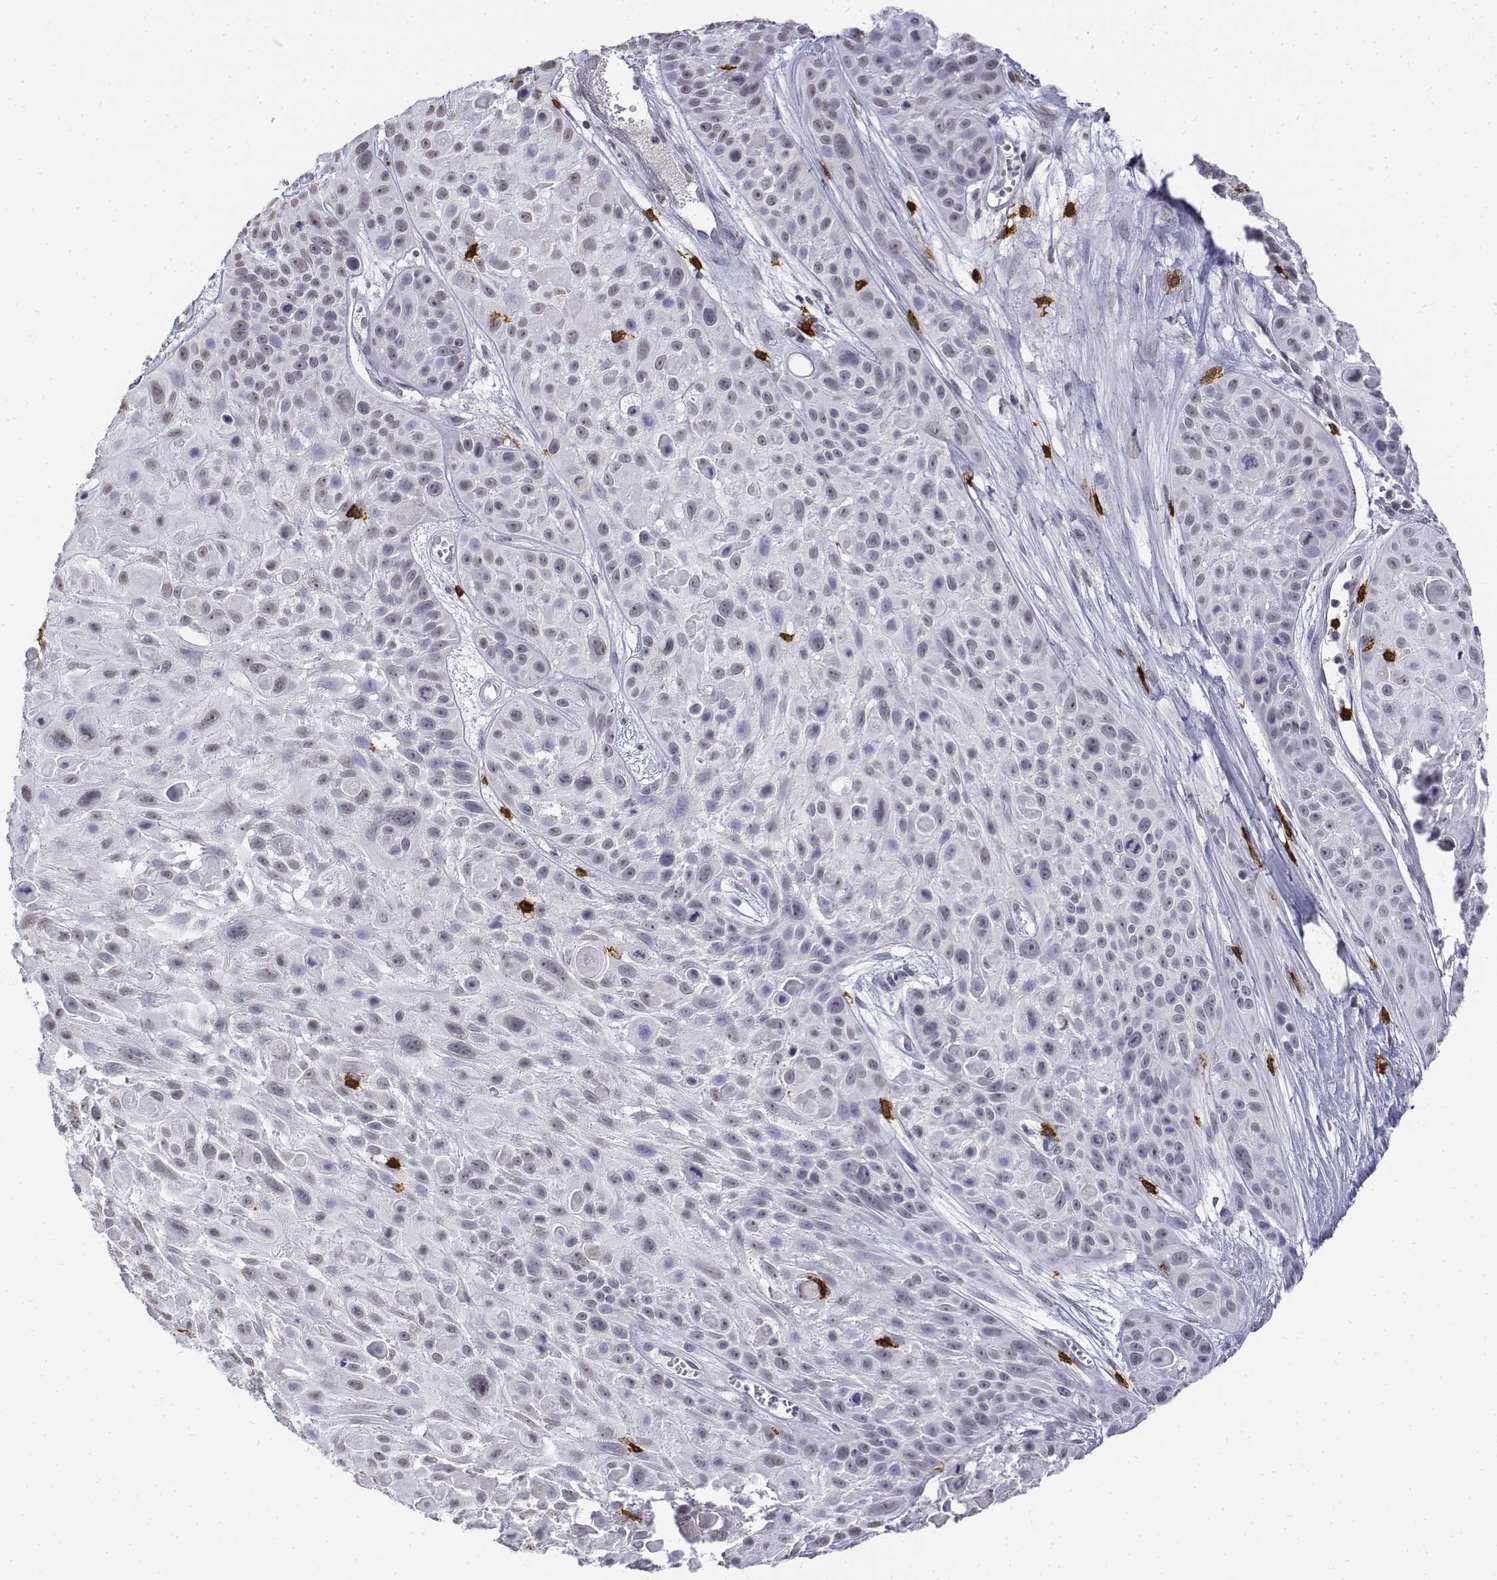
{"staining": {"intensity": "negative", "quantity": "none", "location": "none"}, "tissue": "skin cancer", "cell_type": "Tumor cells", "image_type": "cancer", "snomed": [{"axis": "morphology", "description": "Squamous cell carcinoma, NOS"}, {"axis": "topography", "description": "Skin"}, {"axis": "topography", "description": "Anal"}], "caption": "Immunohistochemistry (IHC) image of neoplastic tissue: skin cancer stained with DAB (3,3'-diaminobenzidine) displays no significant protein staining in tumor cells.", "gene": "CD3E", "patient": {"sex": "female", "age": 75}}